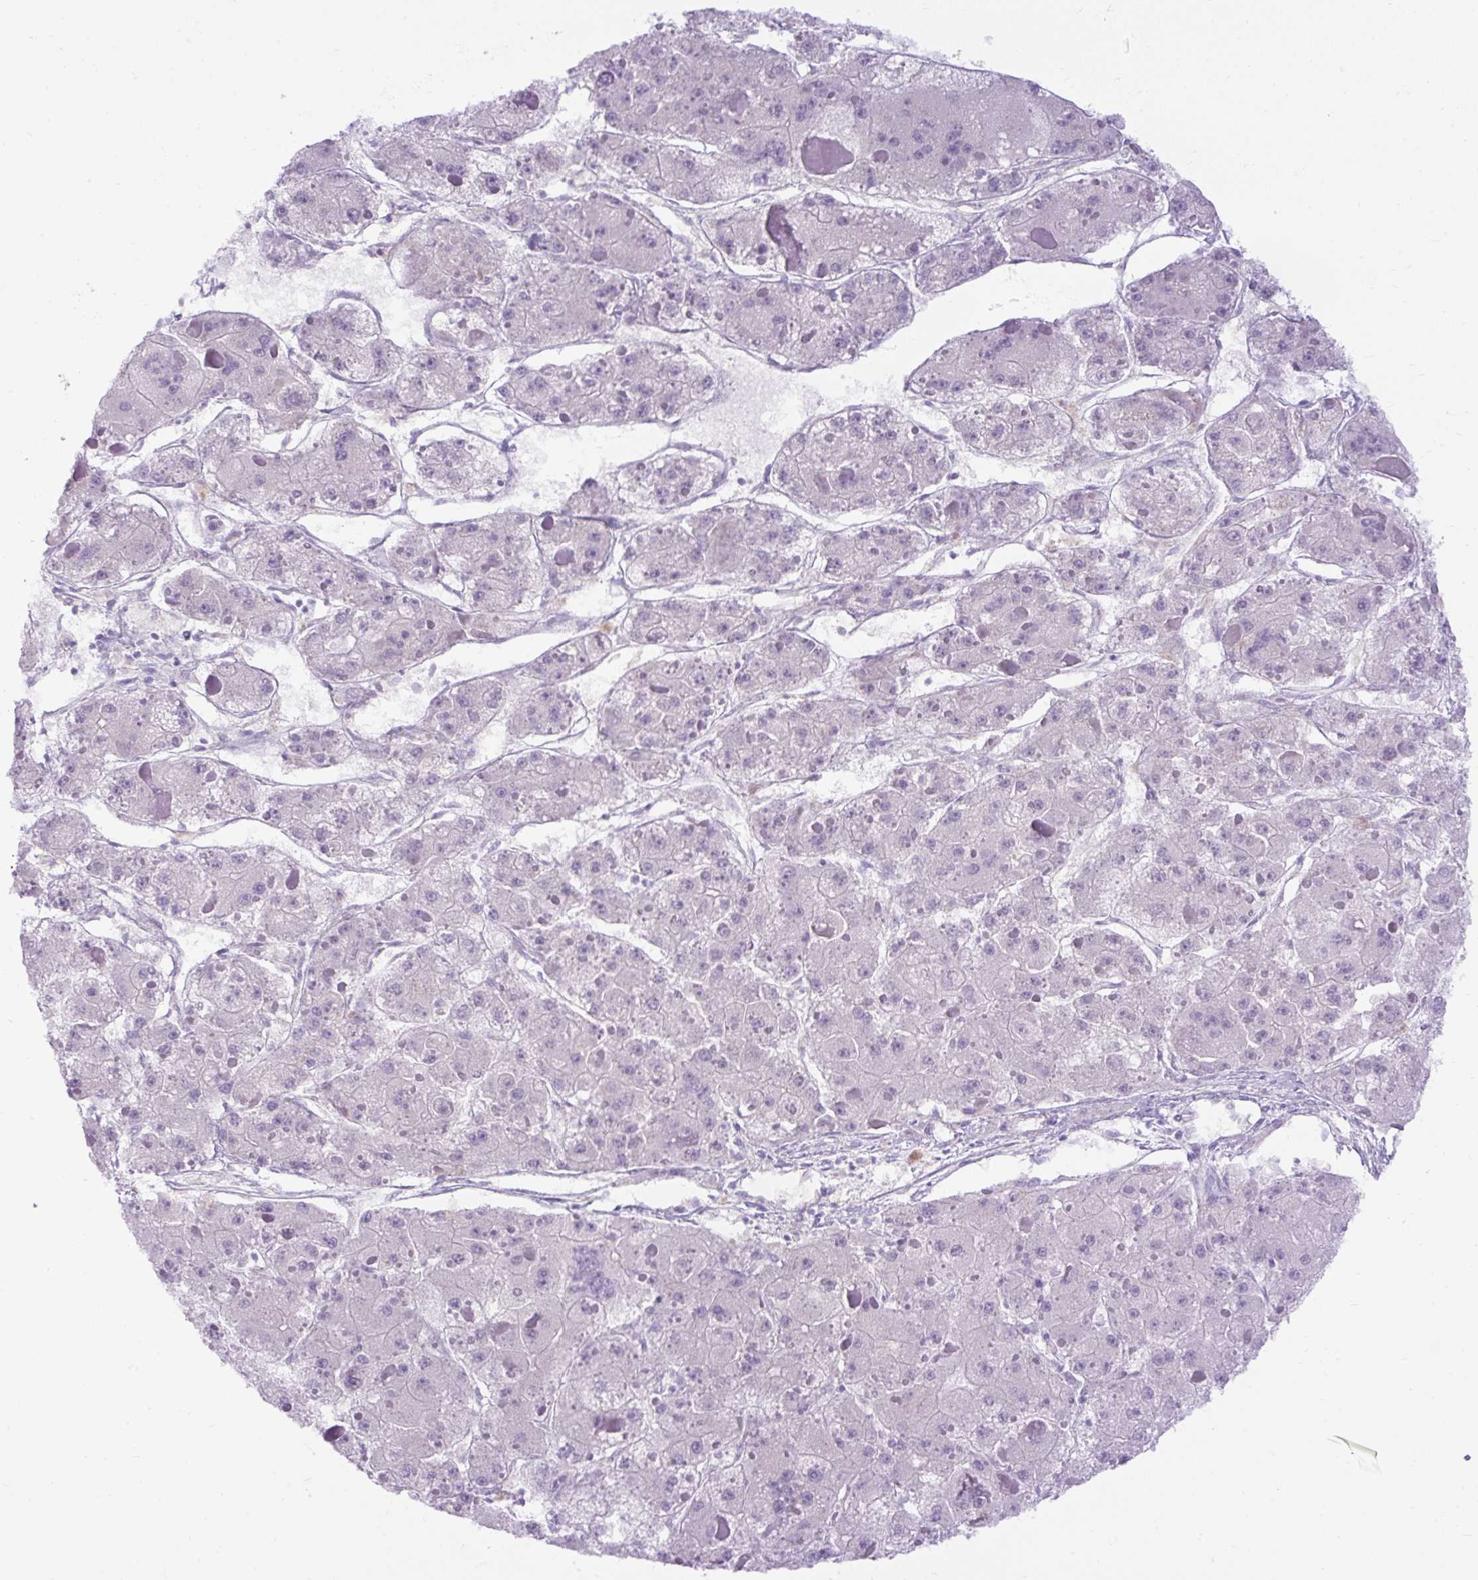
{"staining": {"intensity": "negative", "quantity": "none", "location": "none"}, "tissue": "liver cancer", "cell_type": "Tumor cells", "image_type": "cancer", "snomed": [{"axis": "morphology", "description": "Carcinoma, Hepatocellular, NOS"}, {"axis": "topography", "description": "Liver"}], "caption": "DAB immunohistochemical staining of human liver cancer exhibits no significant positivity in tumor cells.", "gene": "SPTBN5", "patient": {"sex": "female", "age": 73}}